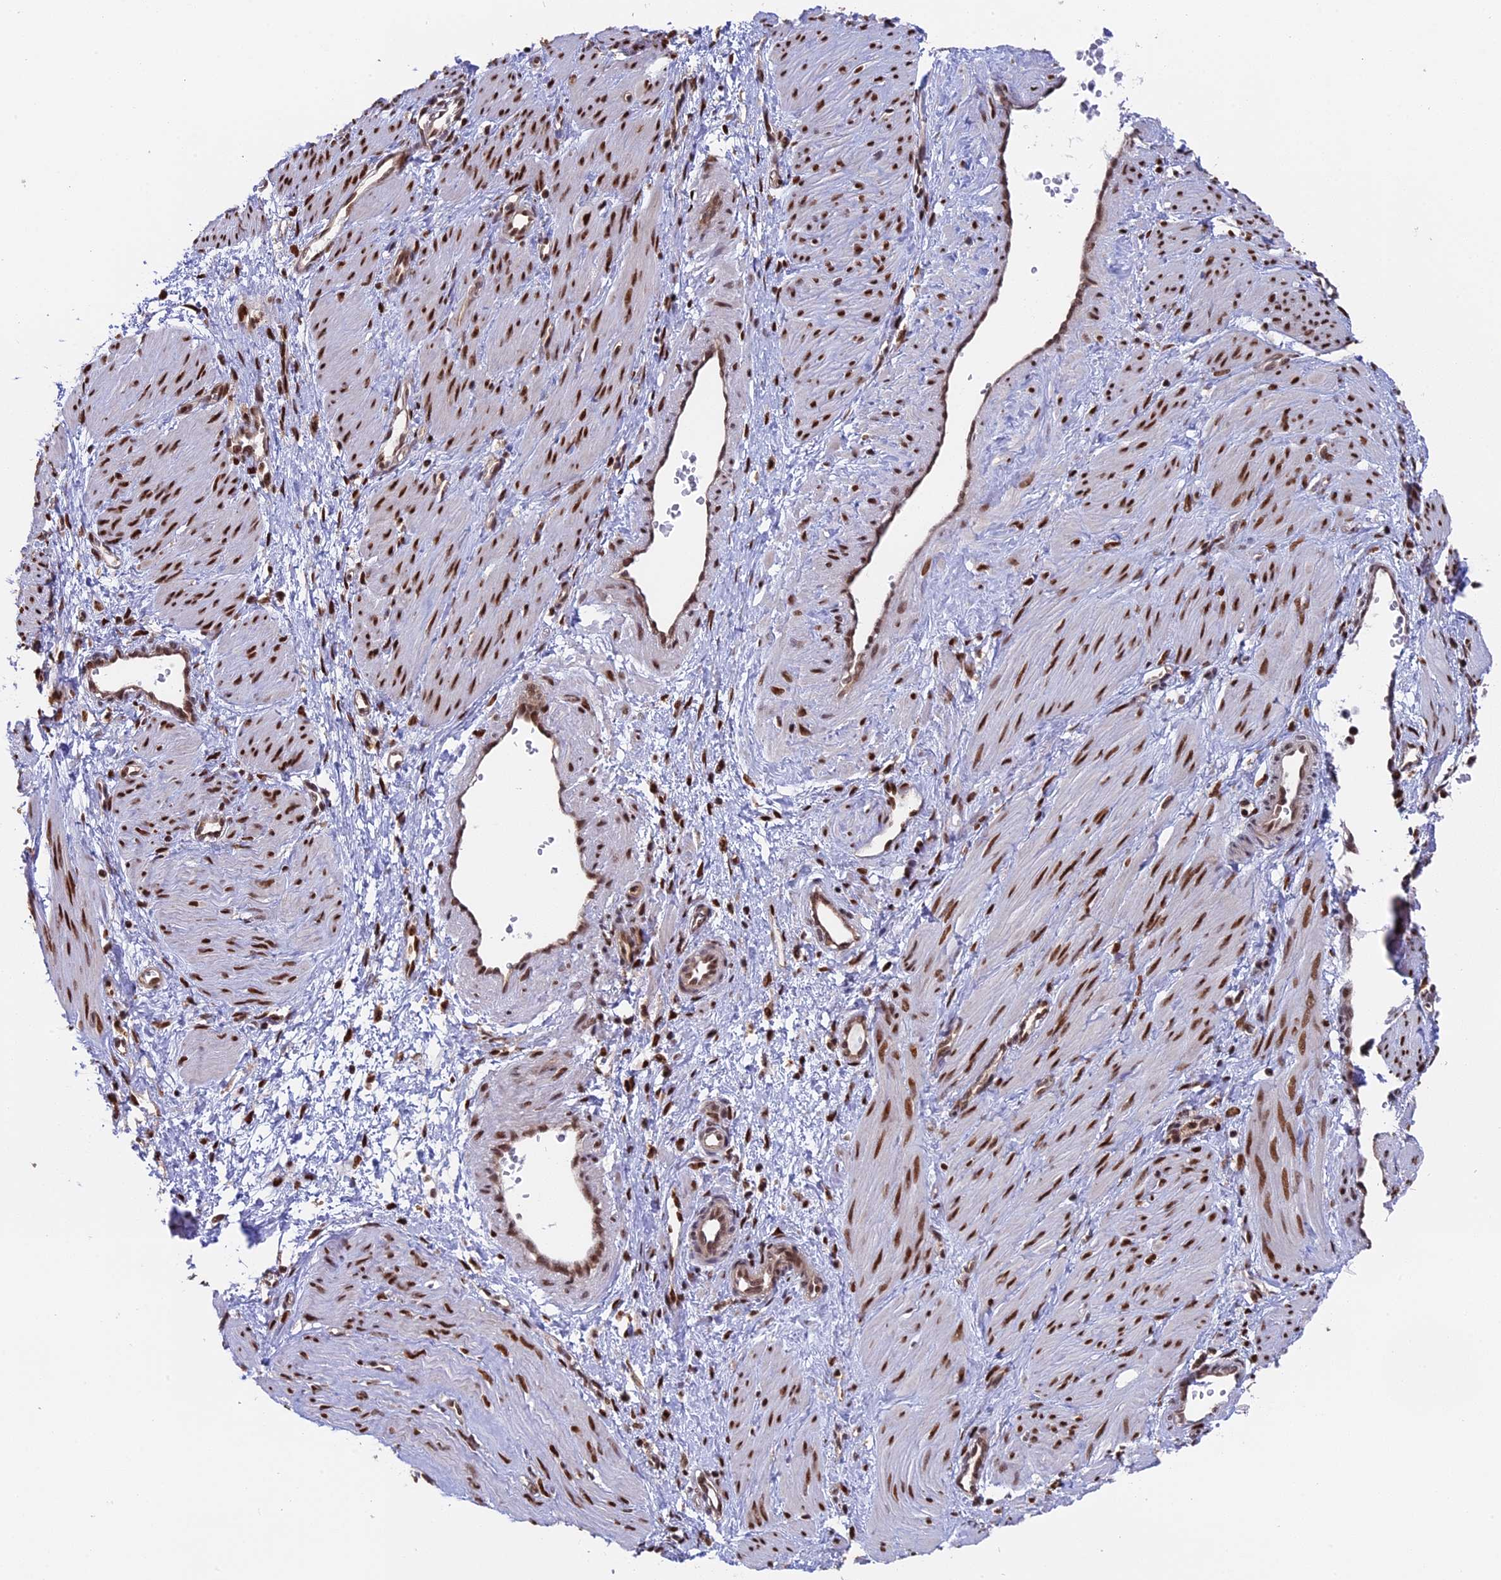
{"staining": {"intensity": "strong", "quantity": ">75%", "location": "nuclear"}, "tissue": "smooth muscle", "cell_type": "Smooth muscle cells", "image_type": "normal", "snomed": [{"axis": "morphology", "description": "Normal tissue, NOS"}, {"axis": "topography", "description": "Endometrium"}], "caption": "Immunohistochemistry (IHC) (DAB (3,3'-diaminobenzidine)) staining of benign human smooth muscle exhibits strong nuclear protein expression in approximately >75% of smooth muscle cells.", "gene": "RAMACL", "patient": {"sex": "female", "age": 33}}